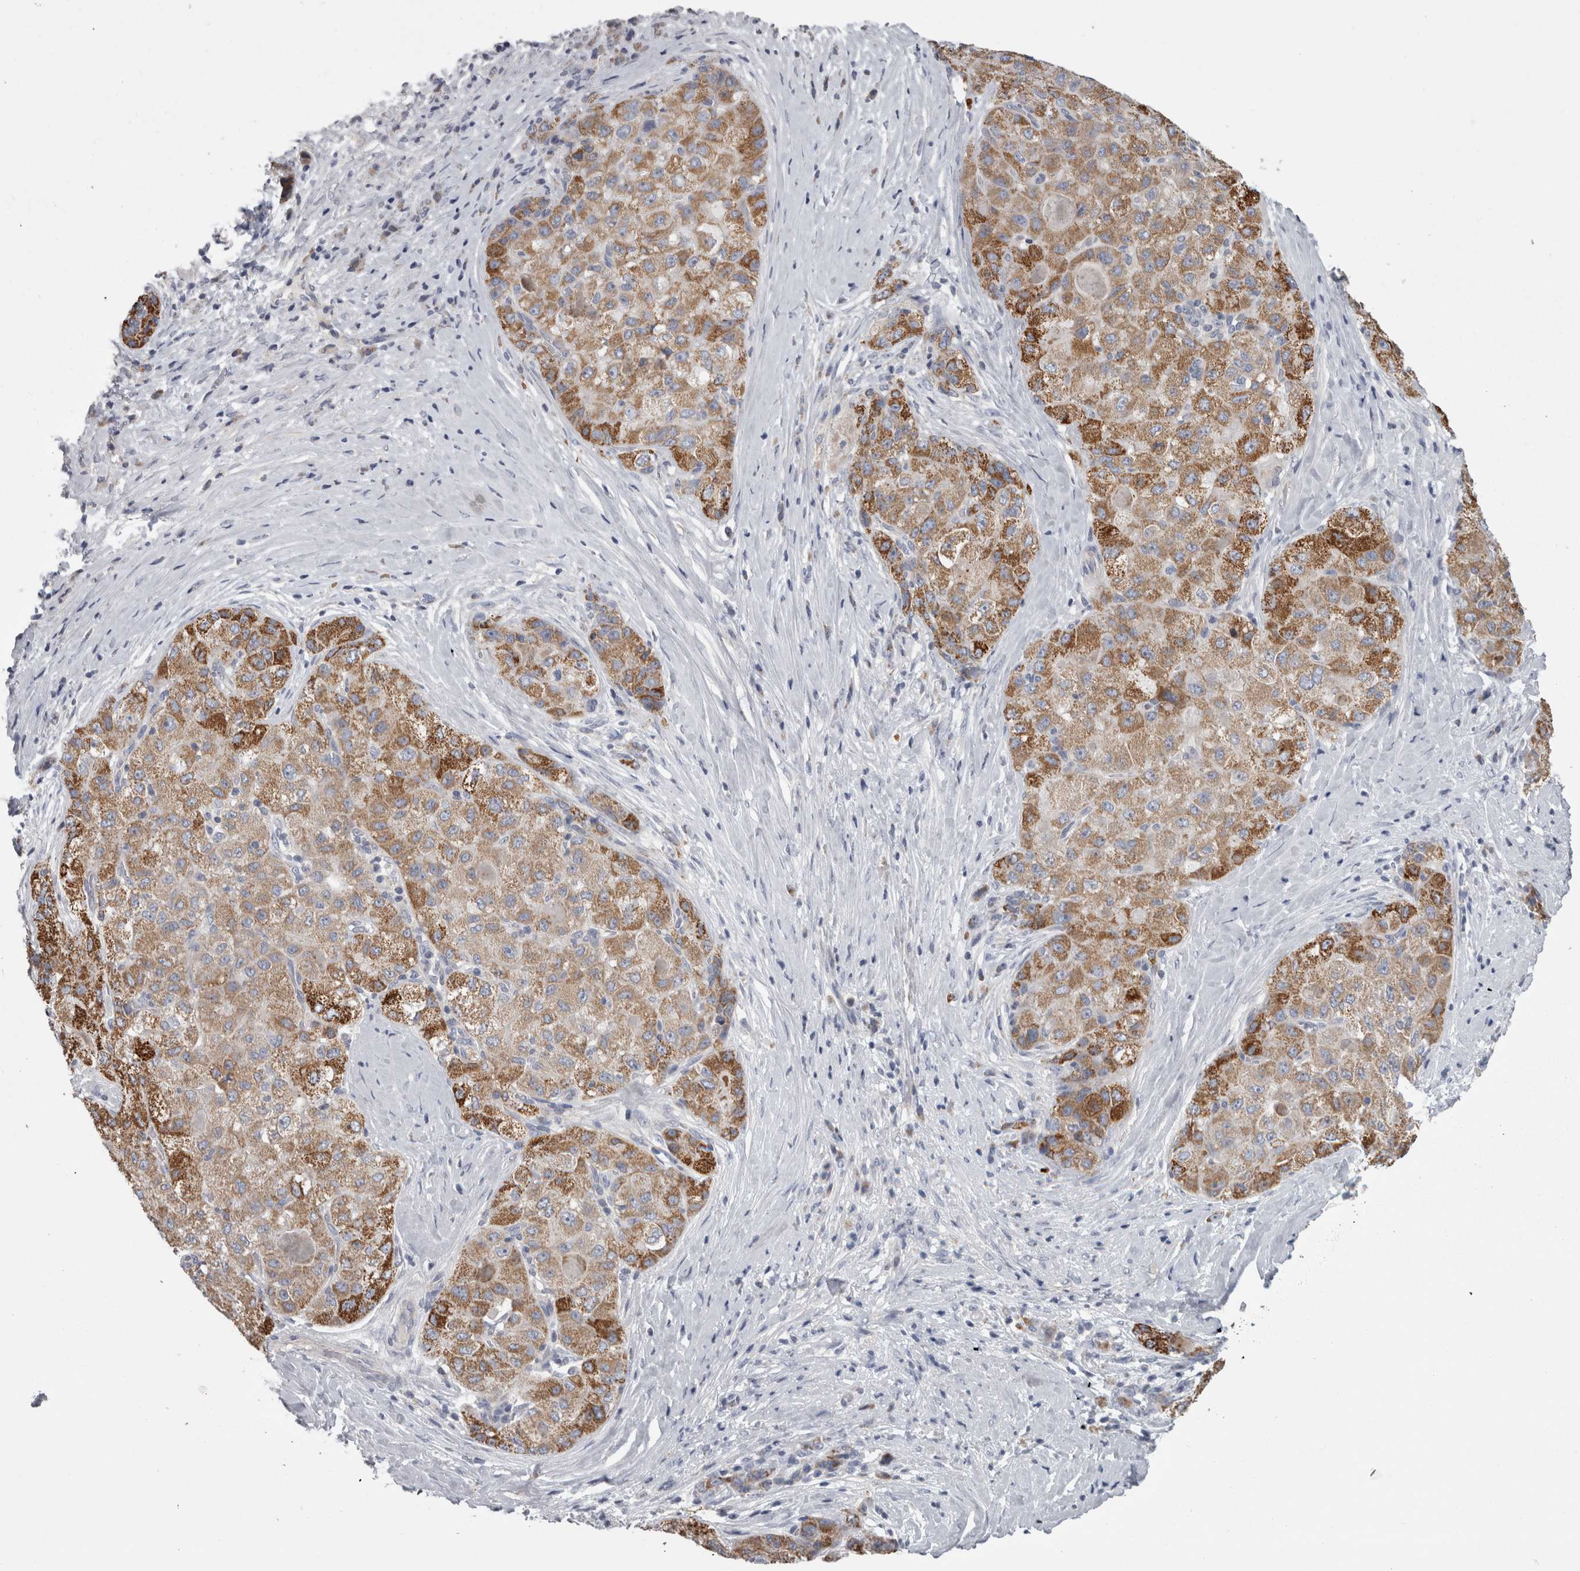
{"staining": {"intensity": "moderate", "quantity": ">75%", "location": "cytoplasmic/membranous"}, "tissue": "liver cancer", "cell_type": "Tumor cells", "image_type": "cancer", "snomed": [{"axis": "morphology", "description": "Carcinoma, Hepatocellular, NOS"}, {"axis": "topography", "description": "Liver"}], "caption": "High-power microscopy captured an immunohistochemistry (IHC) image of liver cancer (hepatocellular carcinoma), revealing moderate cytoplasmic/membranous positivity in about >75% of tumor cells.", "gene": "TCAP", "patient": {"sex": "male", "age": 80}}